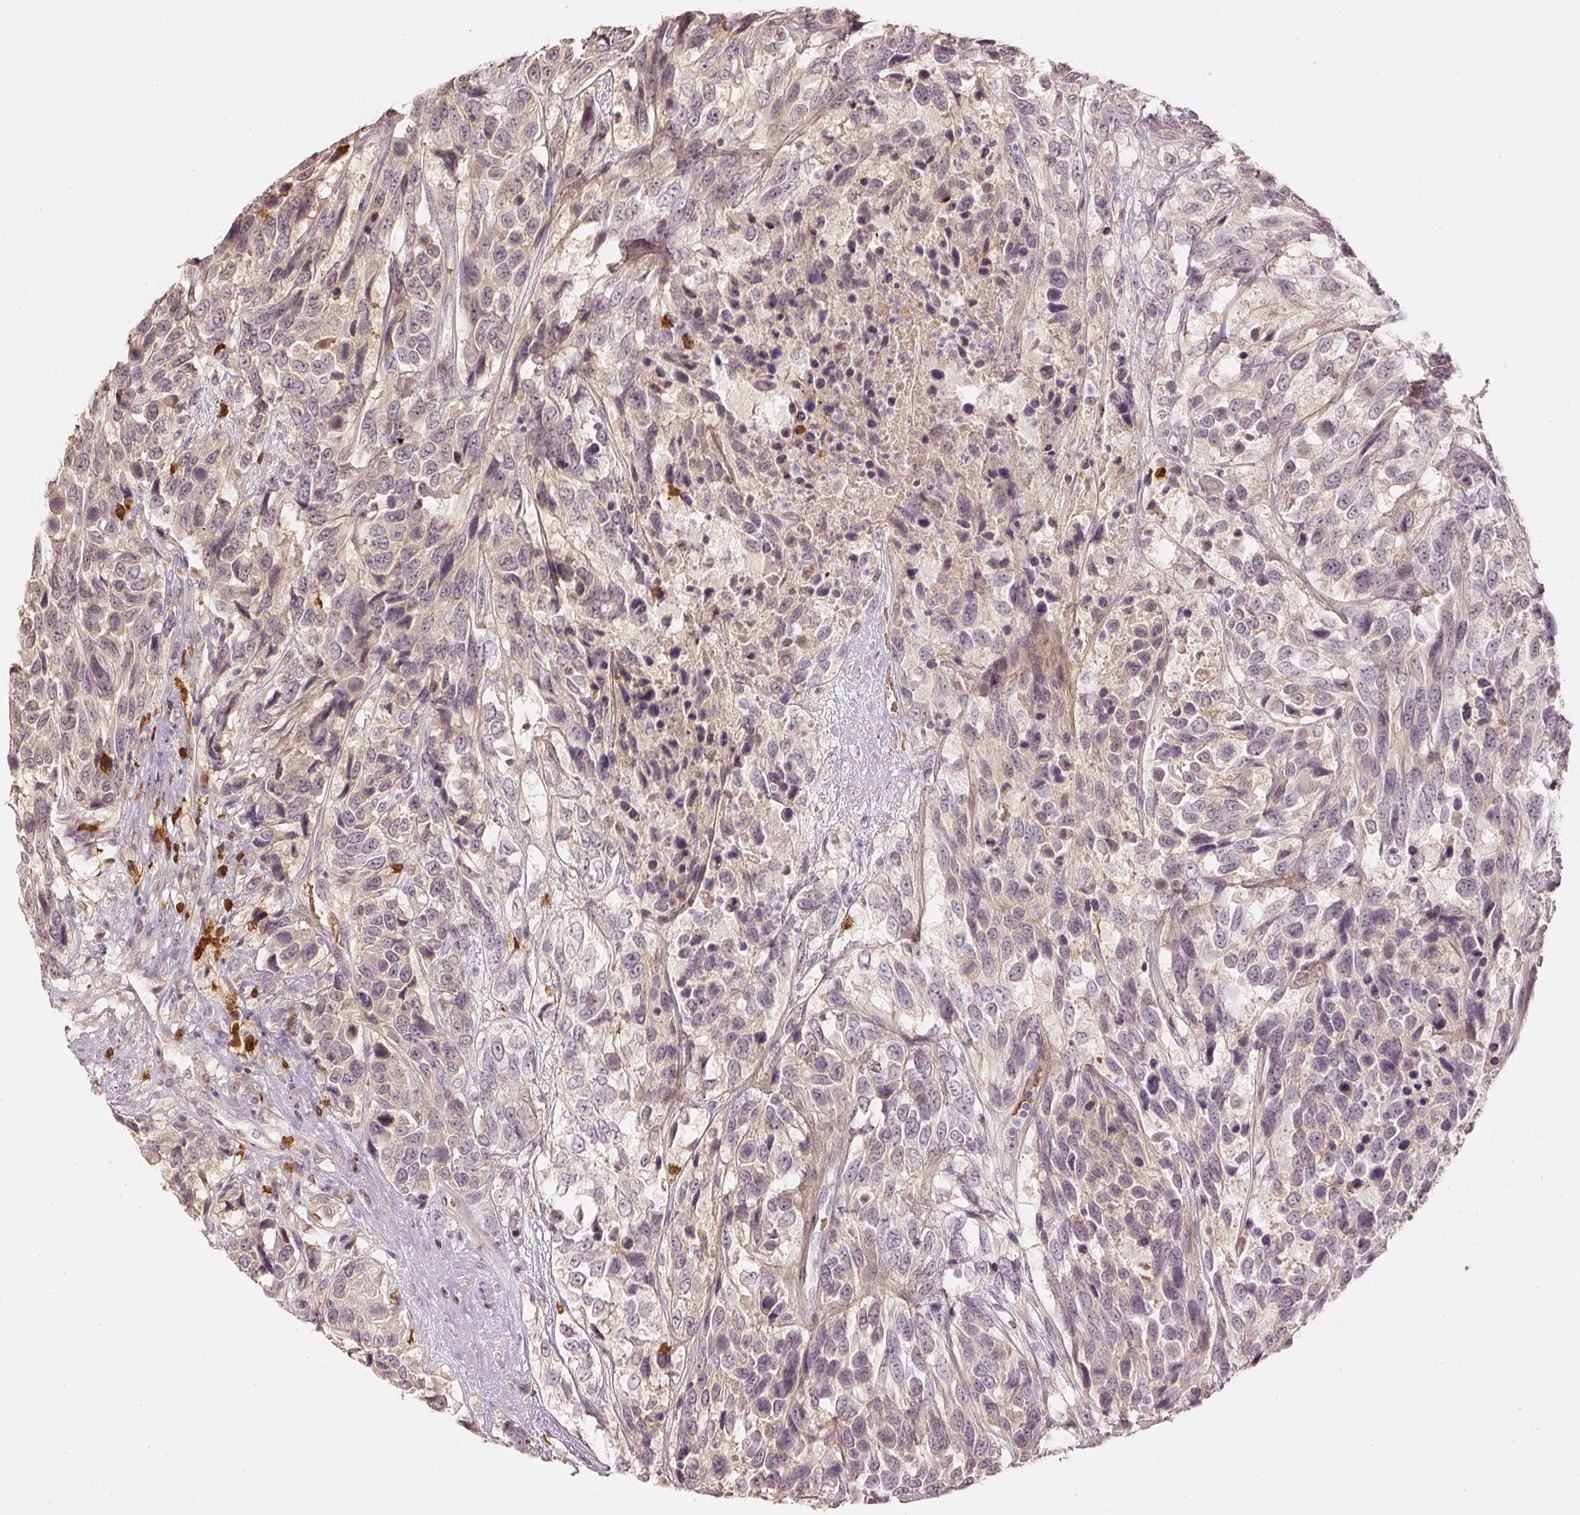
{"staining": {"intensity": "weak", "quantity": "<25%", "location": "cytoplasmic/membranous"}, "tissue": "urothelial cancer", "cell_type": "Tumor cells", "image_type": "cancer", "snomed": [{"axis": "morphology", "description": "Urothelial carcinoma, High grade"}, {"axis": "topography", "description": "Urinary bladder"}], "caption": "Tumor cells show no significant staining in urothelial cancer.", "gene": "GZMA", "patient": {"sex": "female", "age": 70}}